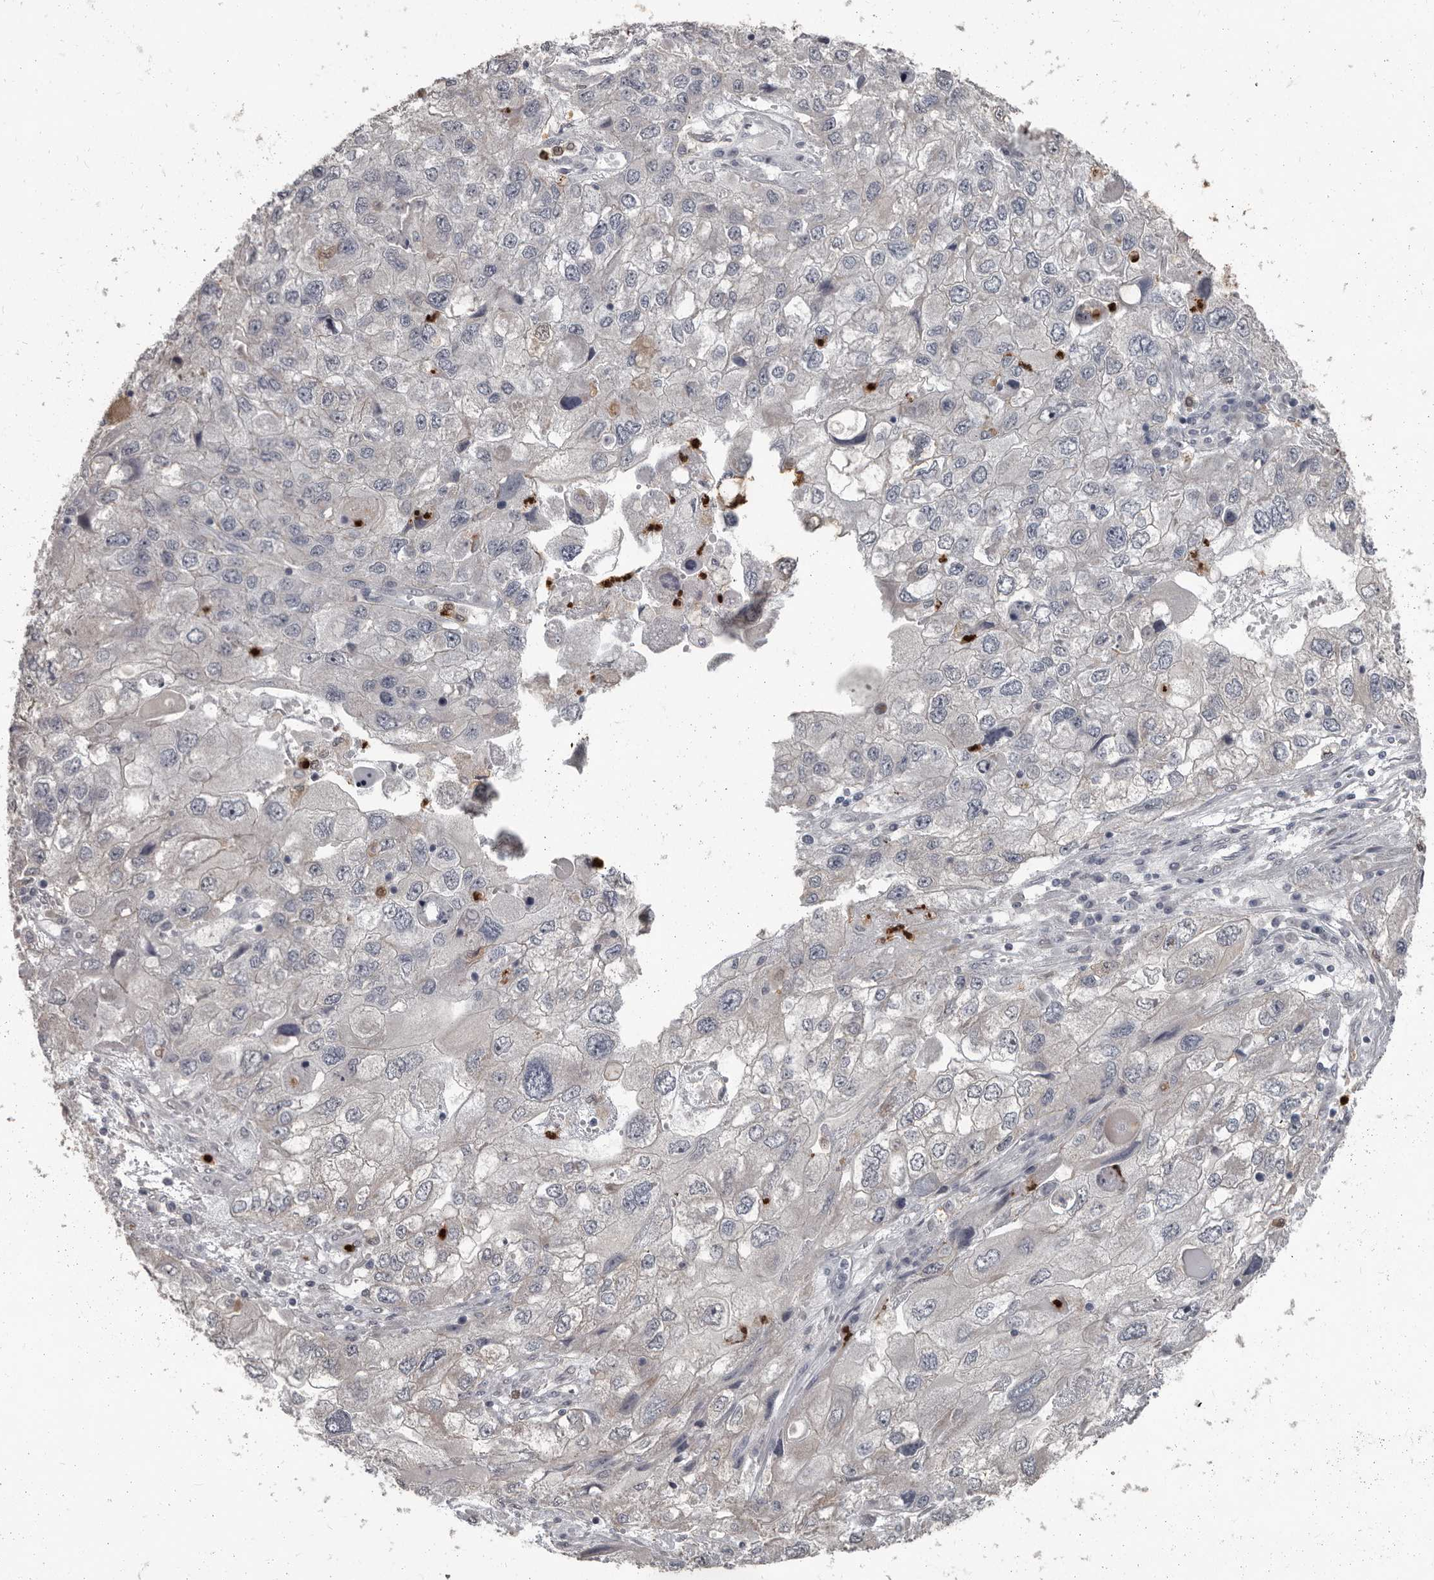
{"staining": {"intensity": "negative", "quantity": "none", "location": "none"}, "tissue": "endometrial cancer", "cell_type": "Tumor cells", "image_type": "cancer", "snomed": [{"axis": "morphology", "description": "Adenocarcinoma, NOS"}, {"axis": "topography", "description": "Endometrium"}], "caption": "Tumor cells are negative for protein expression in human endometrial cancer. (DAB immunohistochemistry (IHC) visualized using brightfield microscopy, high magnification).", "gene": "GPR157", "patient": {"sex": "female", "age": 49}}